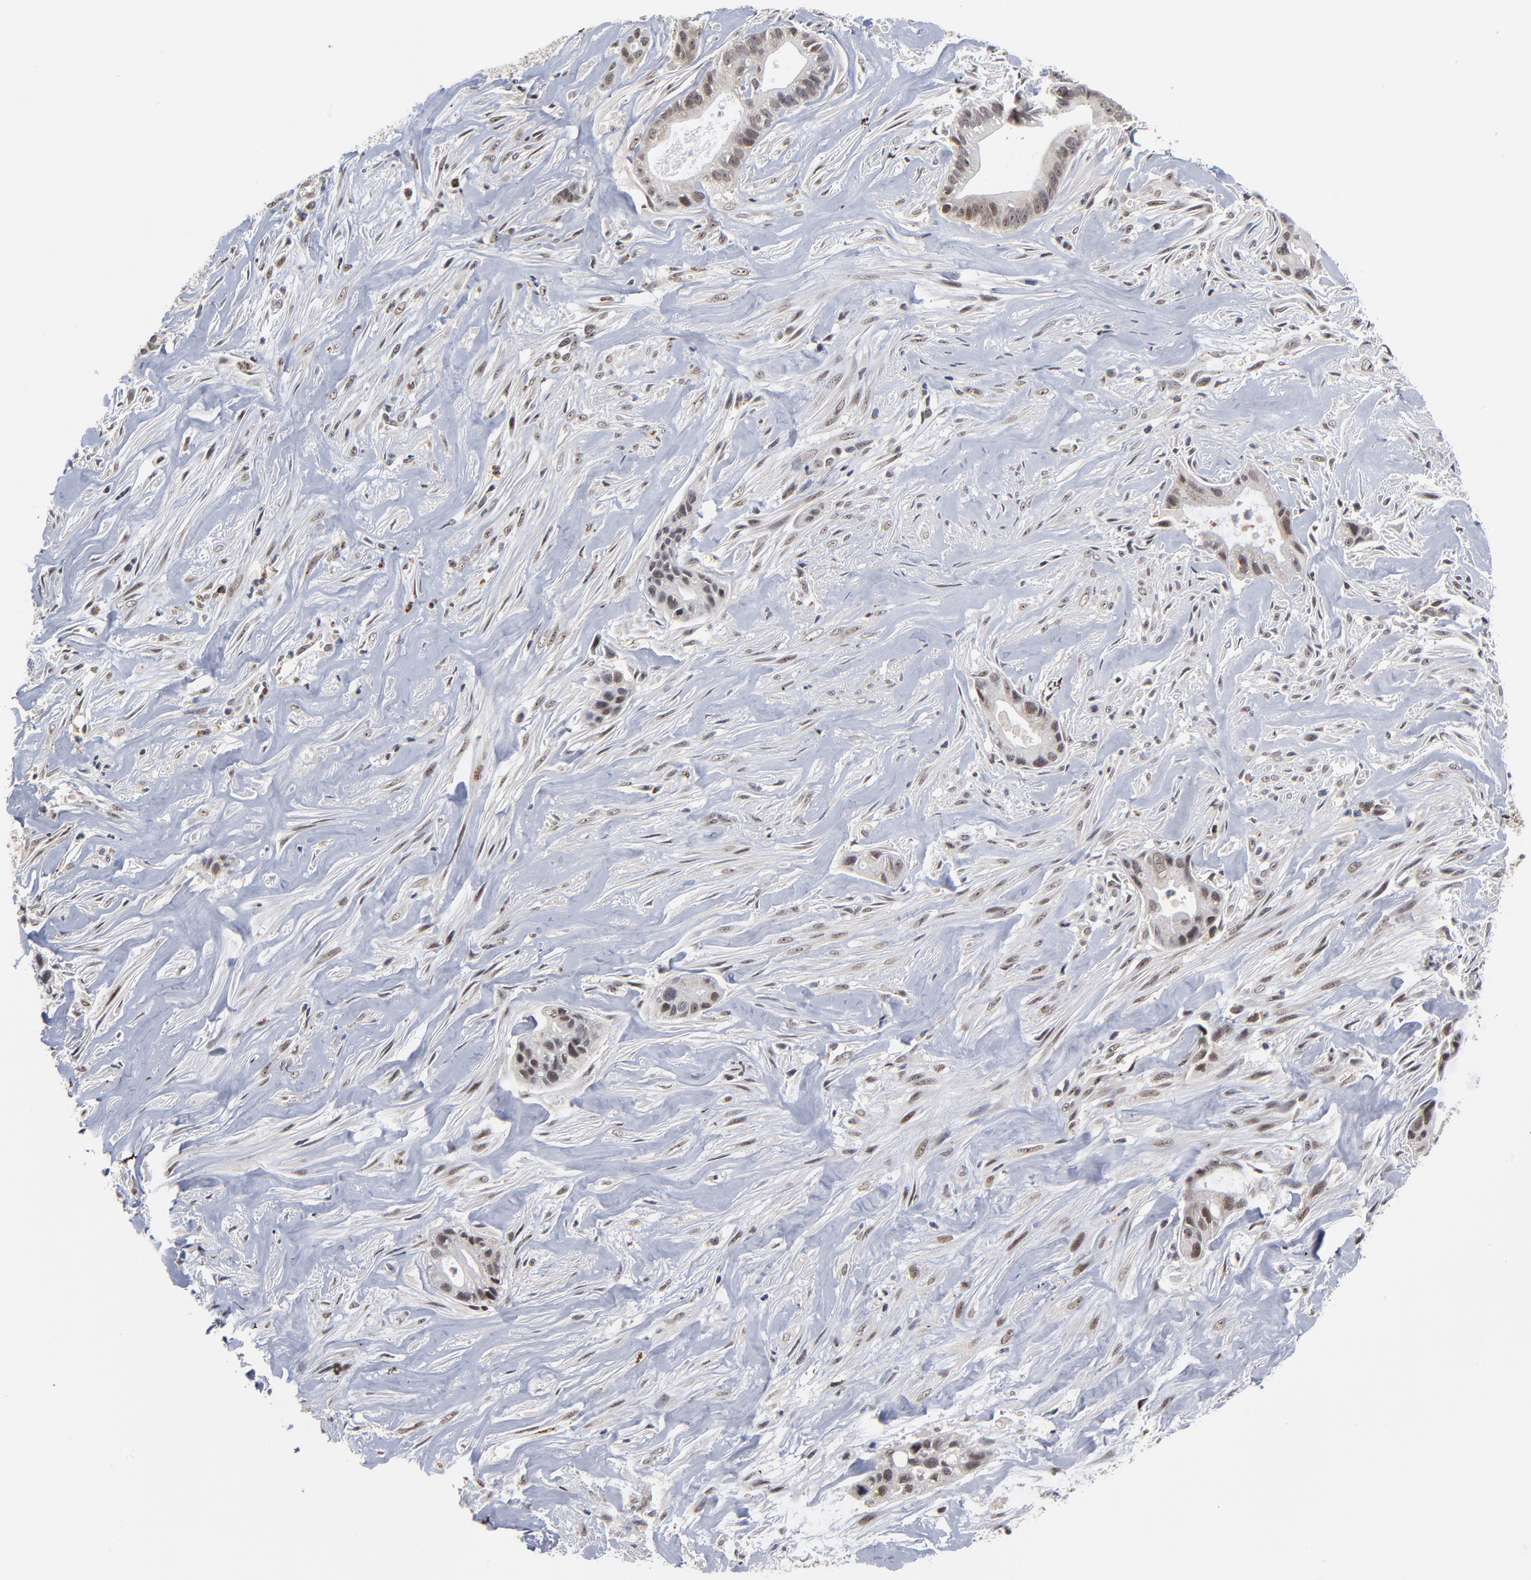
{"staining": {"intensity": "weak", "quantity": "25%-75%", "location": "nuclear"}, "tissue": "liver cancer", "cell_type": "Tumor cells", "image_type": "cancer", "snomed": [{"axis": "morphology", "description": "Cholangiocarcinoma"}, {"axis": "topography", "description": "Liver"}], "caption": "Liver cancer tissue reveals weak nuclear staining in approximately 25%-75% of tumor cells, visualized by immunohistochemistry.", "gene": "ZNF419", "patient": {"sex": "female", "age": 55}}